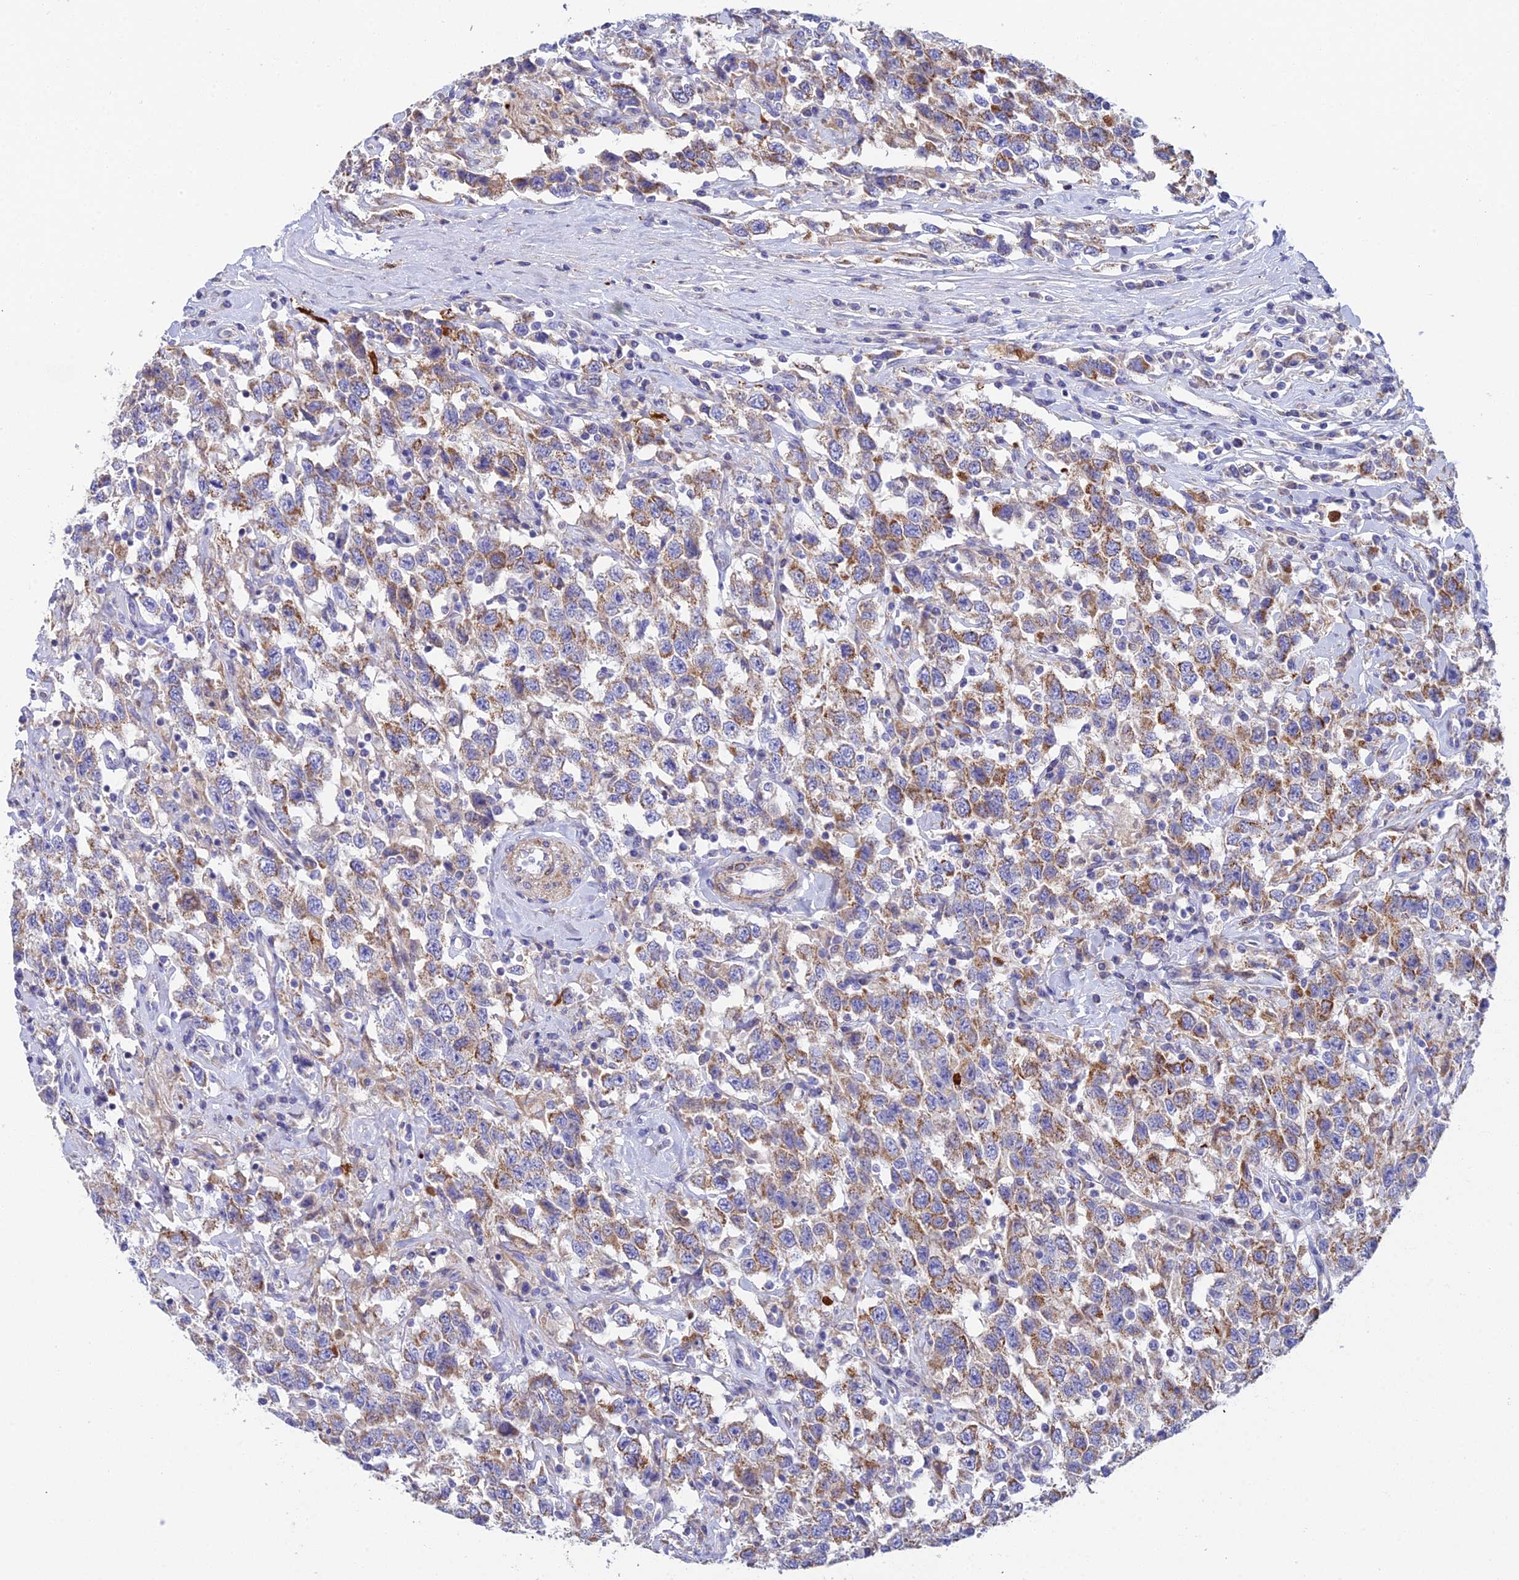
{"staining": {"intensity": "moderate", "quantity": "25%-75%", "location": "cytoplasmic/membranous"}, "tissue": "testis cancer", "cell_type": "Tumor cells", "image_type": "cancer", "snomed": [{"axis": "morphology", "description": "Seminoma, NOS"}, {"axis": "topography", "description": "Testis"}], "caption": "Moderate cytoplasmic/membranous protein staining is appreciated in about 25%-75% of tumor cells in testis cancer (seminoma). The protein is shown in brown color, while the nuclei are stained blue.", "gene": "CSPG4", "patient": {"sex": "male", "age": 41}}